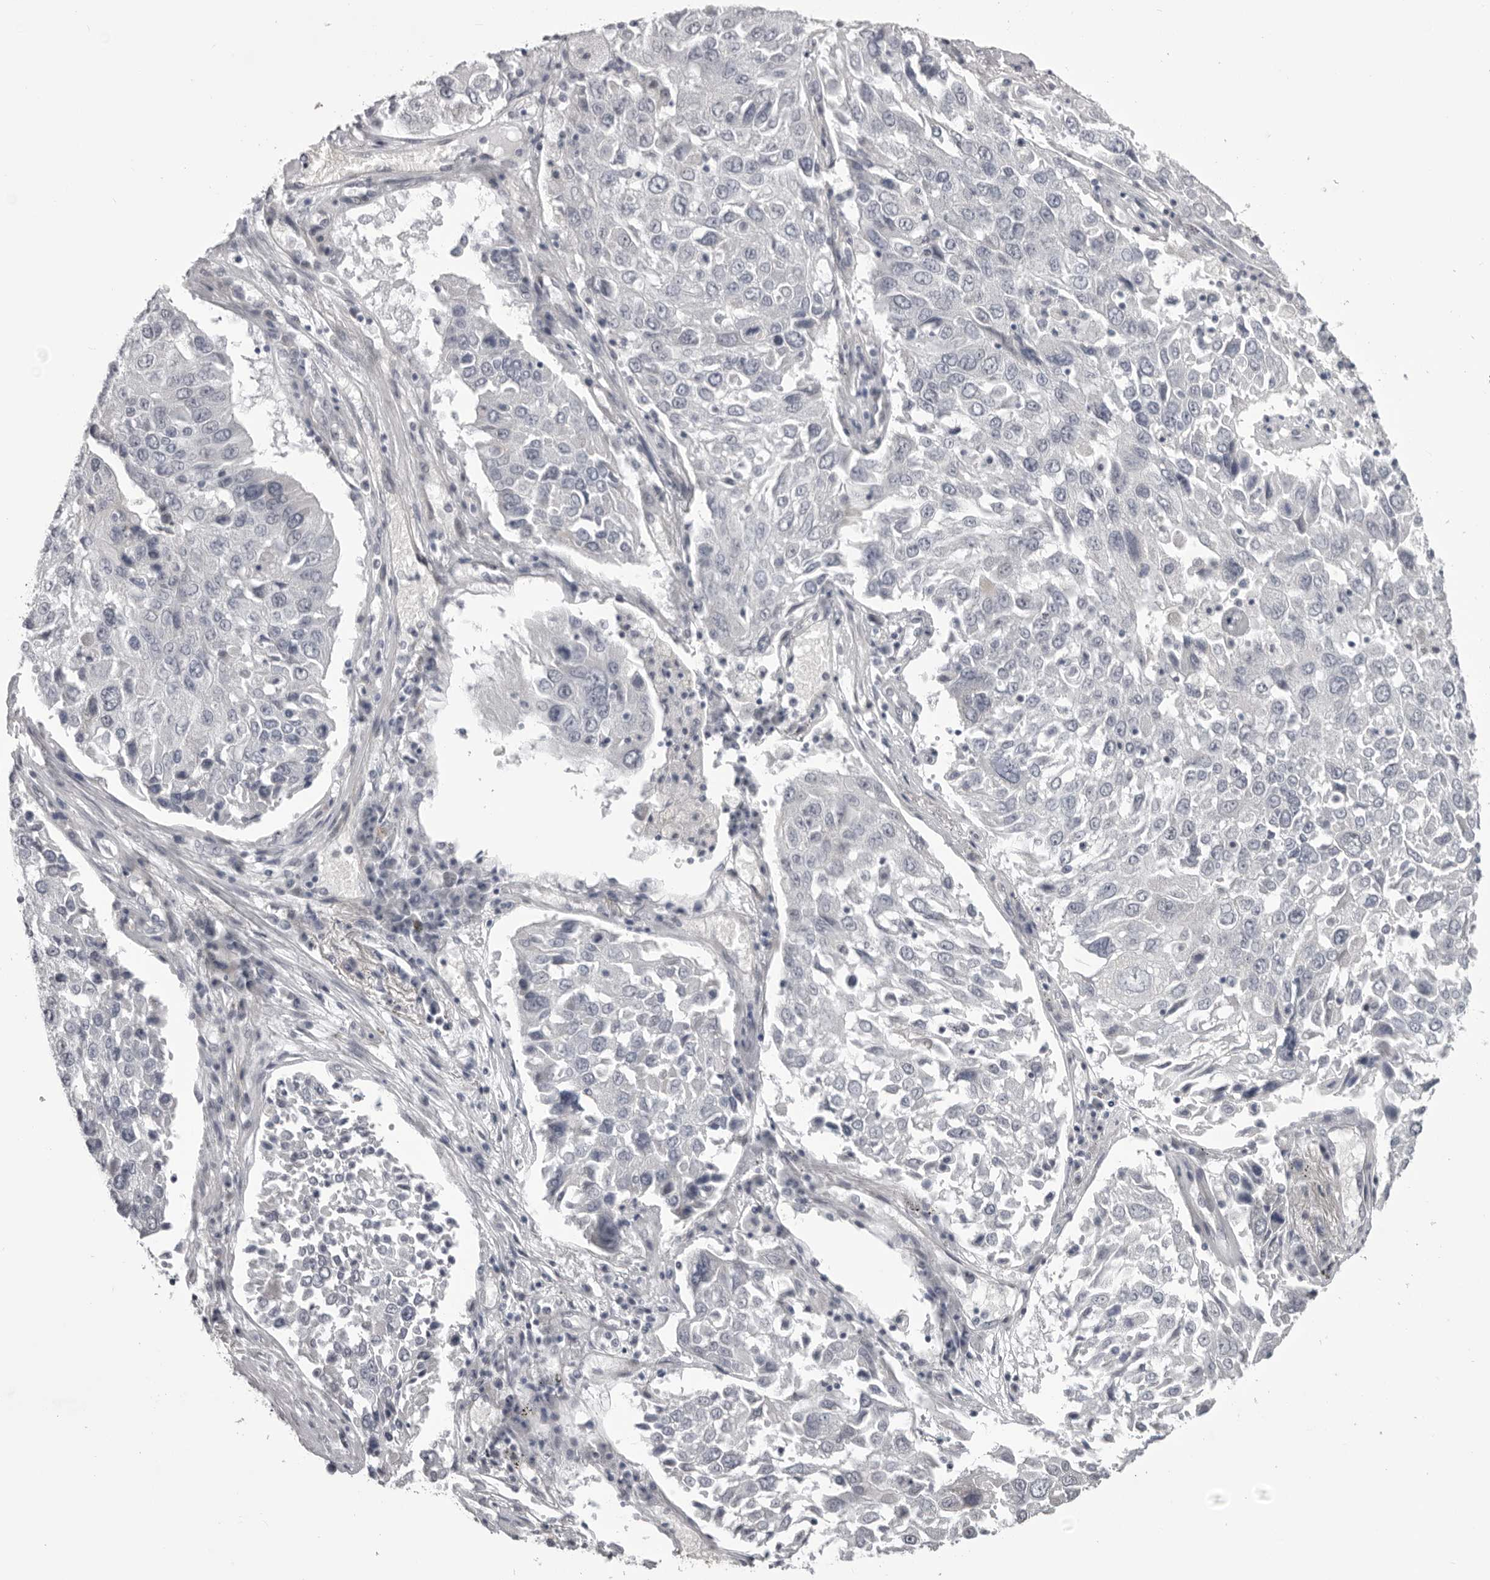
{"staining": {"intensity": "negative", "quantity": "none", "location": "none"}, "tissue": "lung cancer", "cell_type": "Tumor cells", "image_type": "cancer", "snomed": [{"axis": "morphology", "description": "Squamous cell carcinoma, NOS"}, {"axis": "topography", "description": "Lung"}], "caption": "This micrograph is of lung cancer (squamous cell carcinoma) stained with immunohistochemistry to label a protein in brown with the nuclei are counter-stained blue. There is no positivity in tumor cells.", "gene": "EPHA10", "patient": {"sex": "male", "age": 65}}